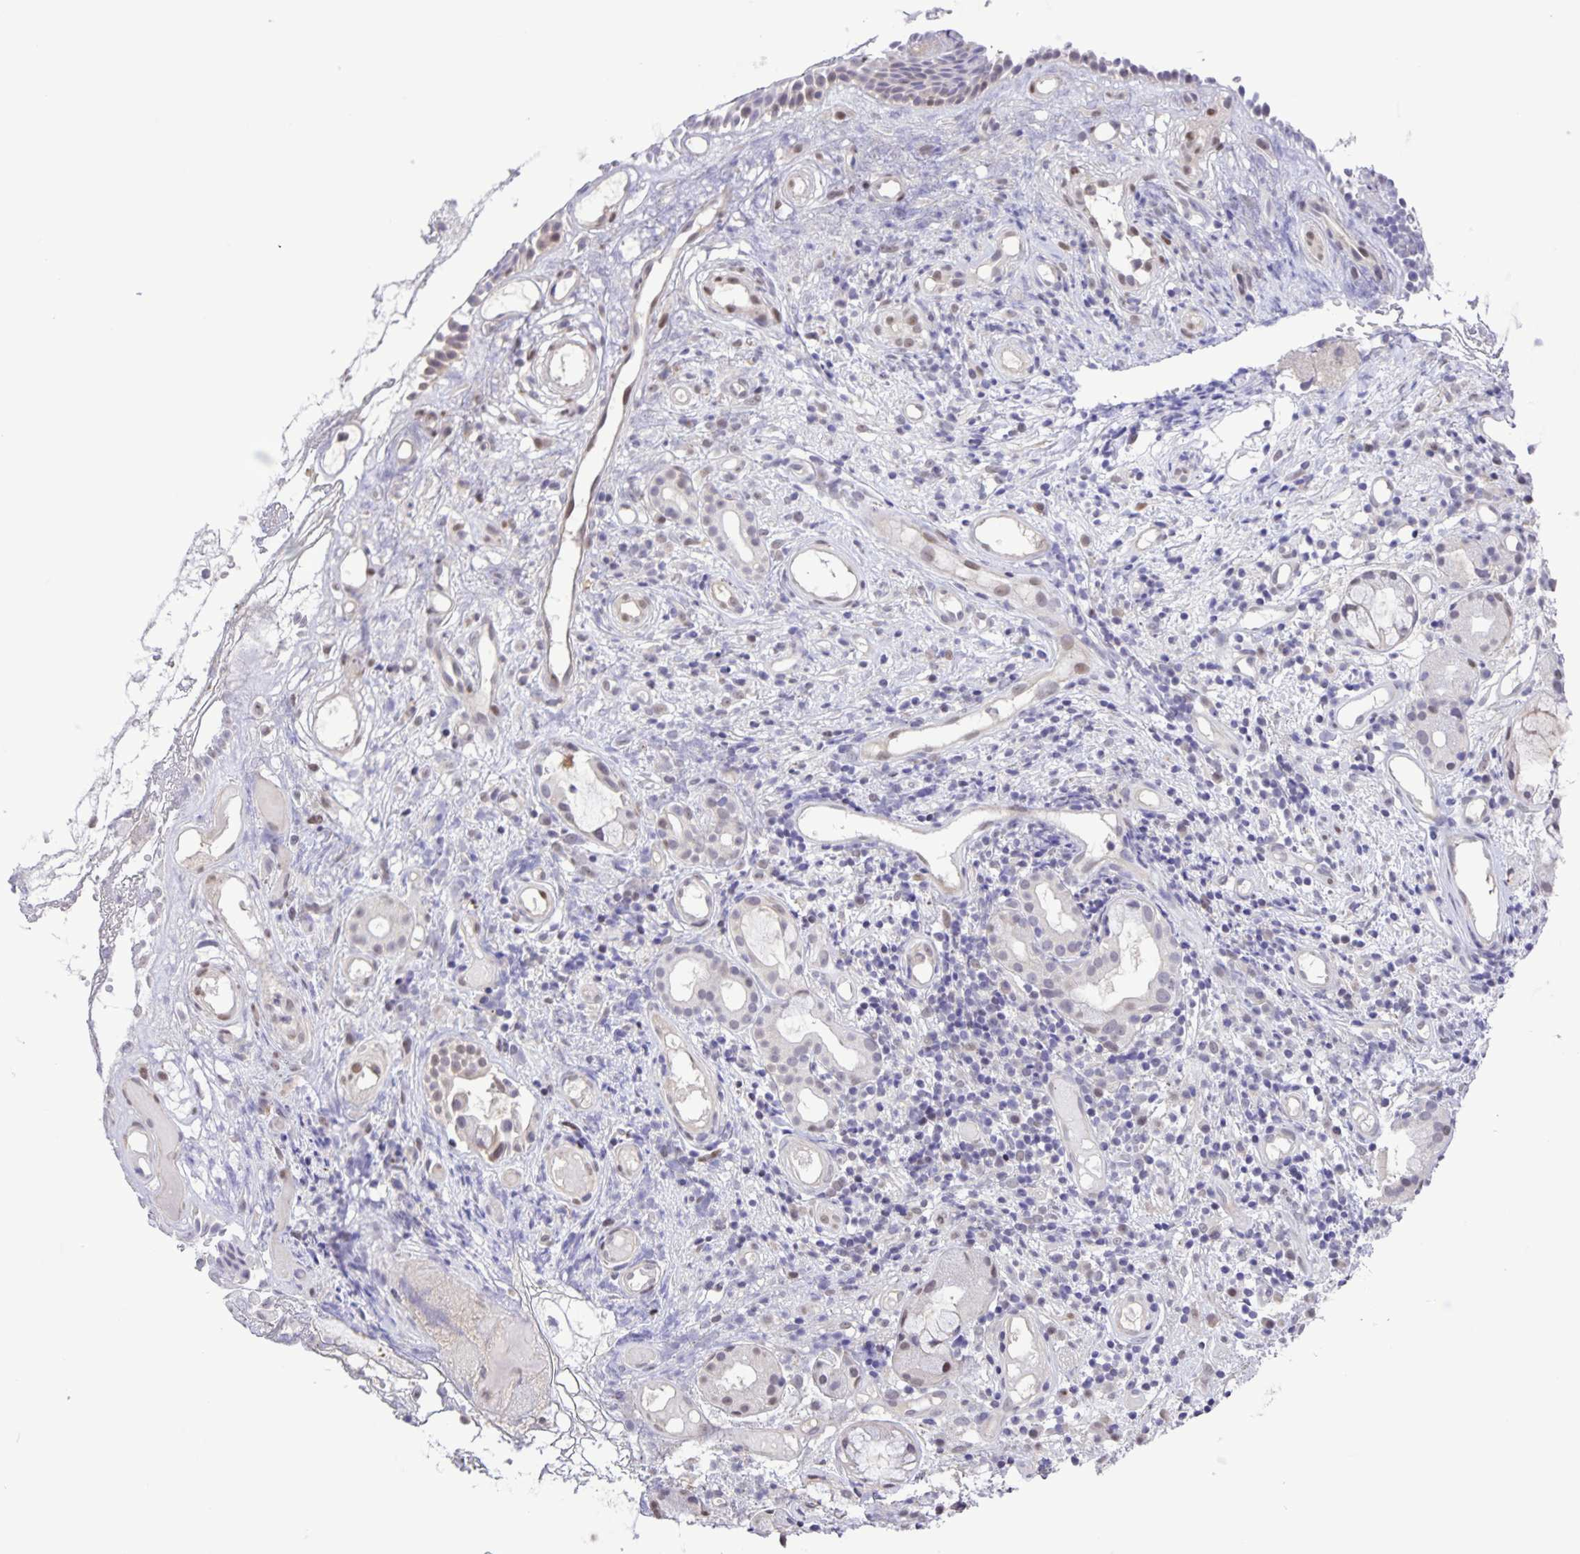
{"staining": {"intensity": "weak", "quantity": "<25%", "location": "nuclear"}, "tissue": "nasopharynx", "cell_type": "Respiratory epithelial cells", "image_type": "normal", "snomed": [{"axis": "morphology", "description": "Normal tissue, NOS"}, {"axis": "morphology", "description": "Inflammation, NOS"}, {"axis": "topography", "description": "Nasopharynx"}], "caption": "This is an IHC histopathology image of unremarkable human nasopharynx. There is no expression in respiratory epithelial cells.", "gene": "ONECUT2", "patient": {"sex": "male", "age": 54}}